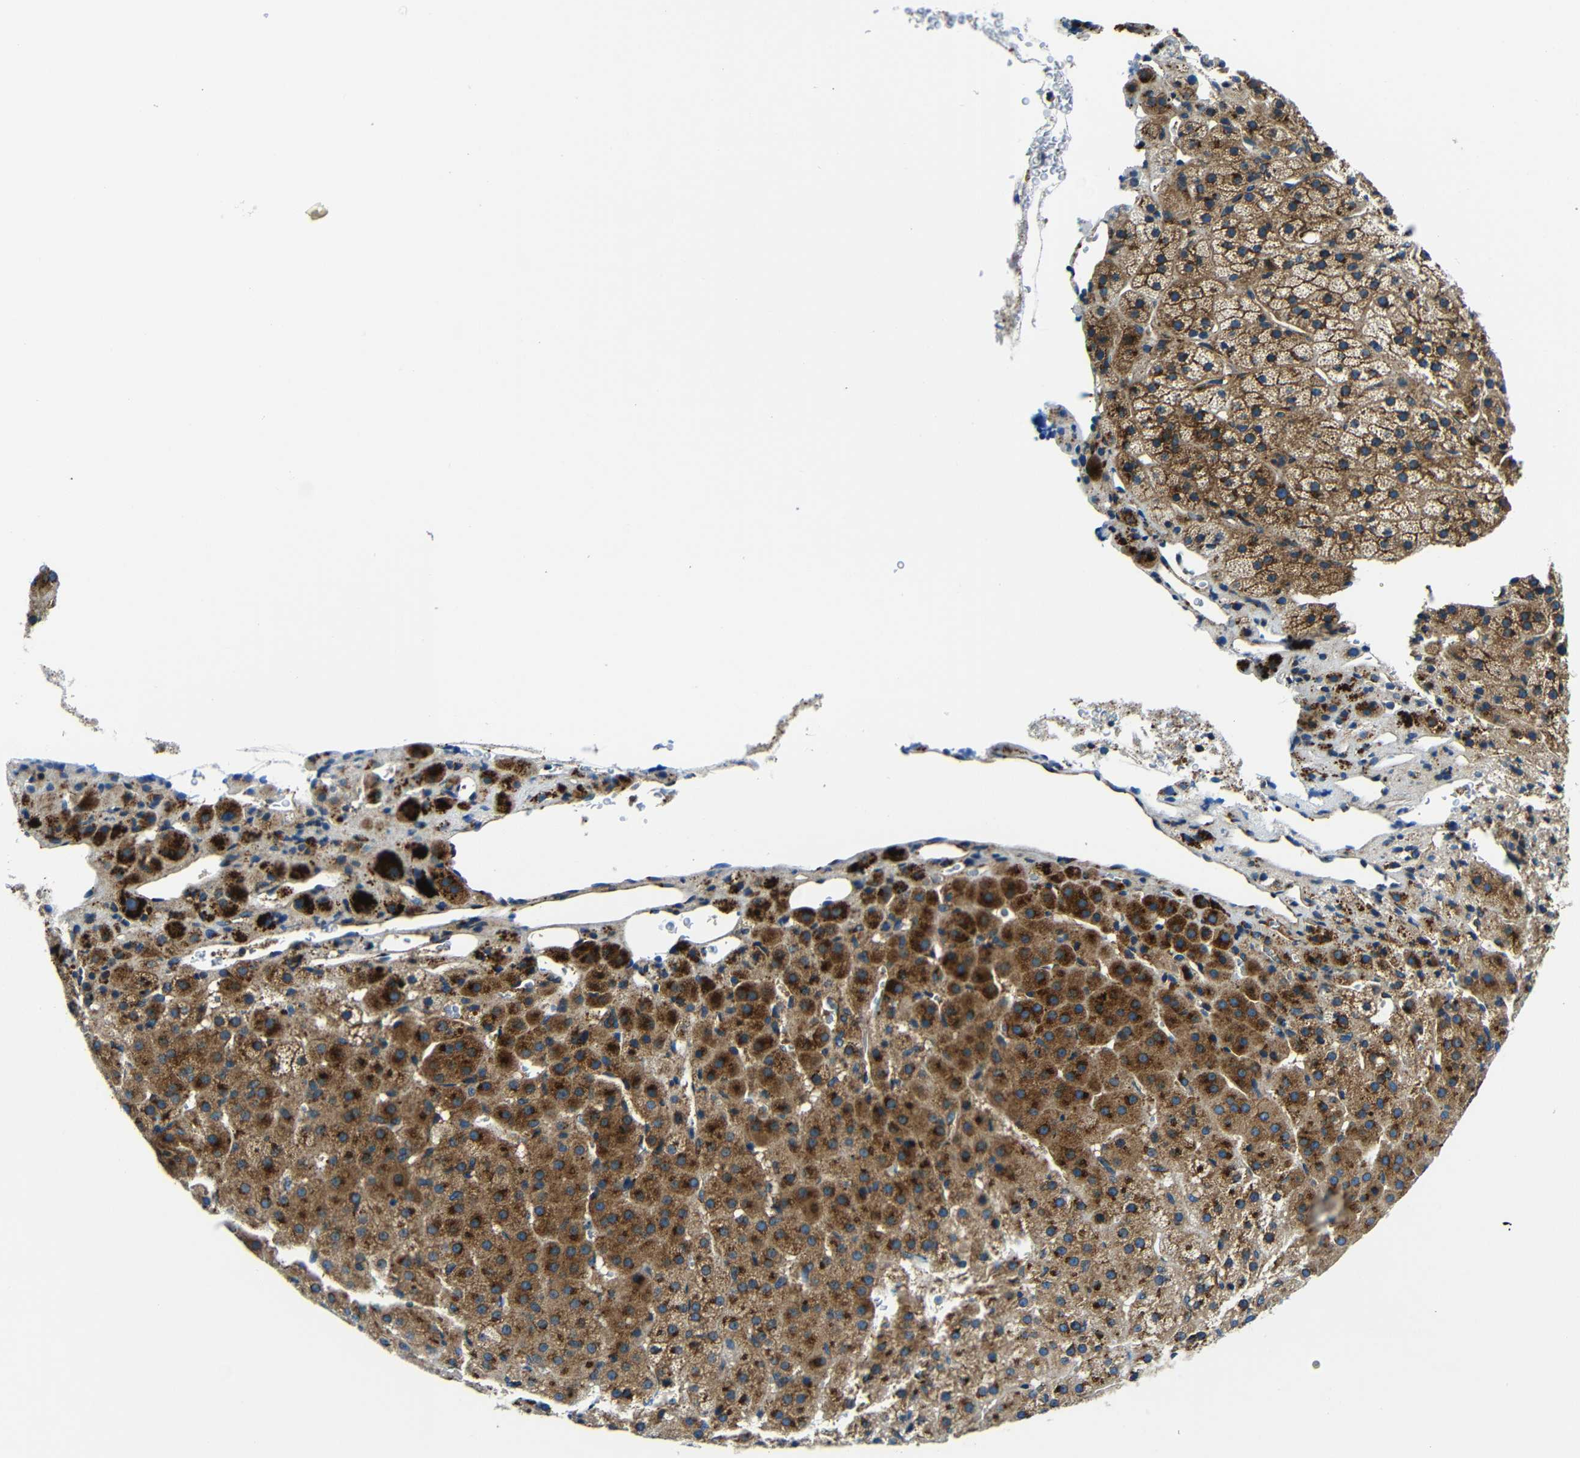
{"staining": {"intensity": "moderate", "quantity": ">75%", "location": "cytoplasmic/membranous"}, "tissue": "adrenal gland", "cell_type": "Glandular cells", "image_type": "normal", "snomed": [{"axis": "morphology", "description": "Normal tissue, NOS"}, {"axis": "topography", "description": "Adrenal gland"}], "caption": "Glandular cells display medium levels of moderate cytoplasmic/membranous staining in about >75% of cells in normal human adrenal gland.", "gene": "USO1", "patient": {"sex": "female", "age": 57}}